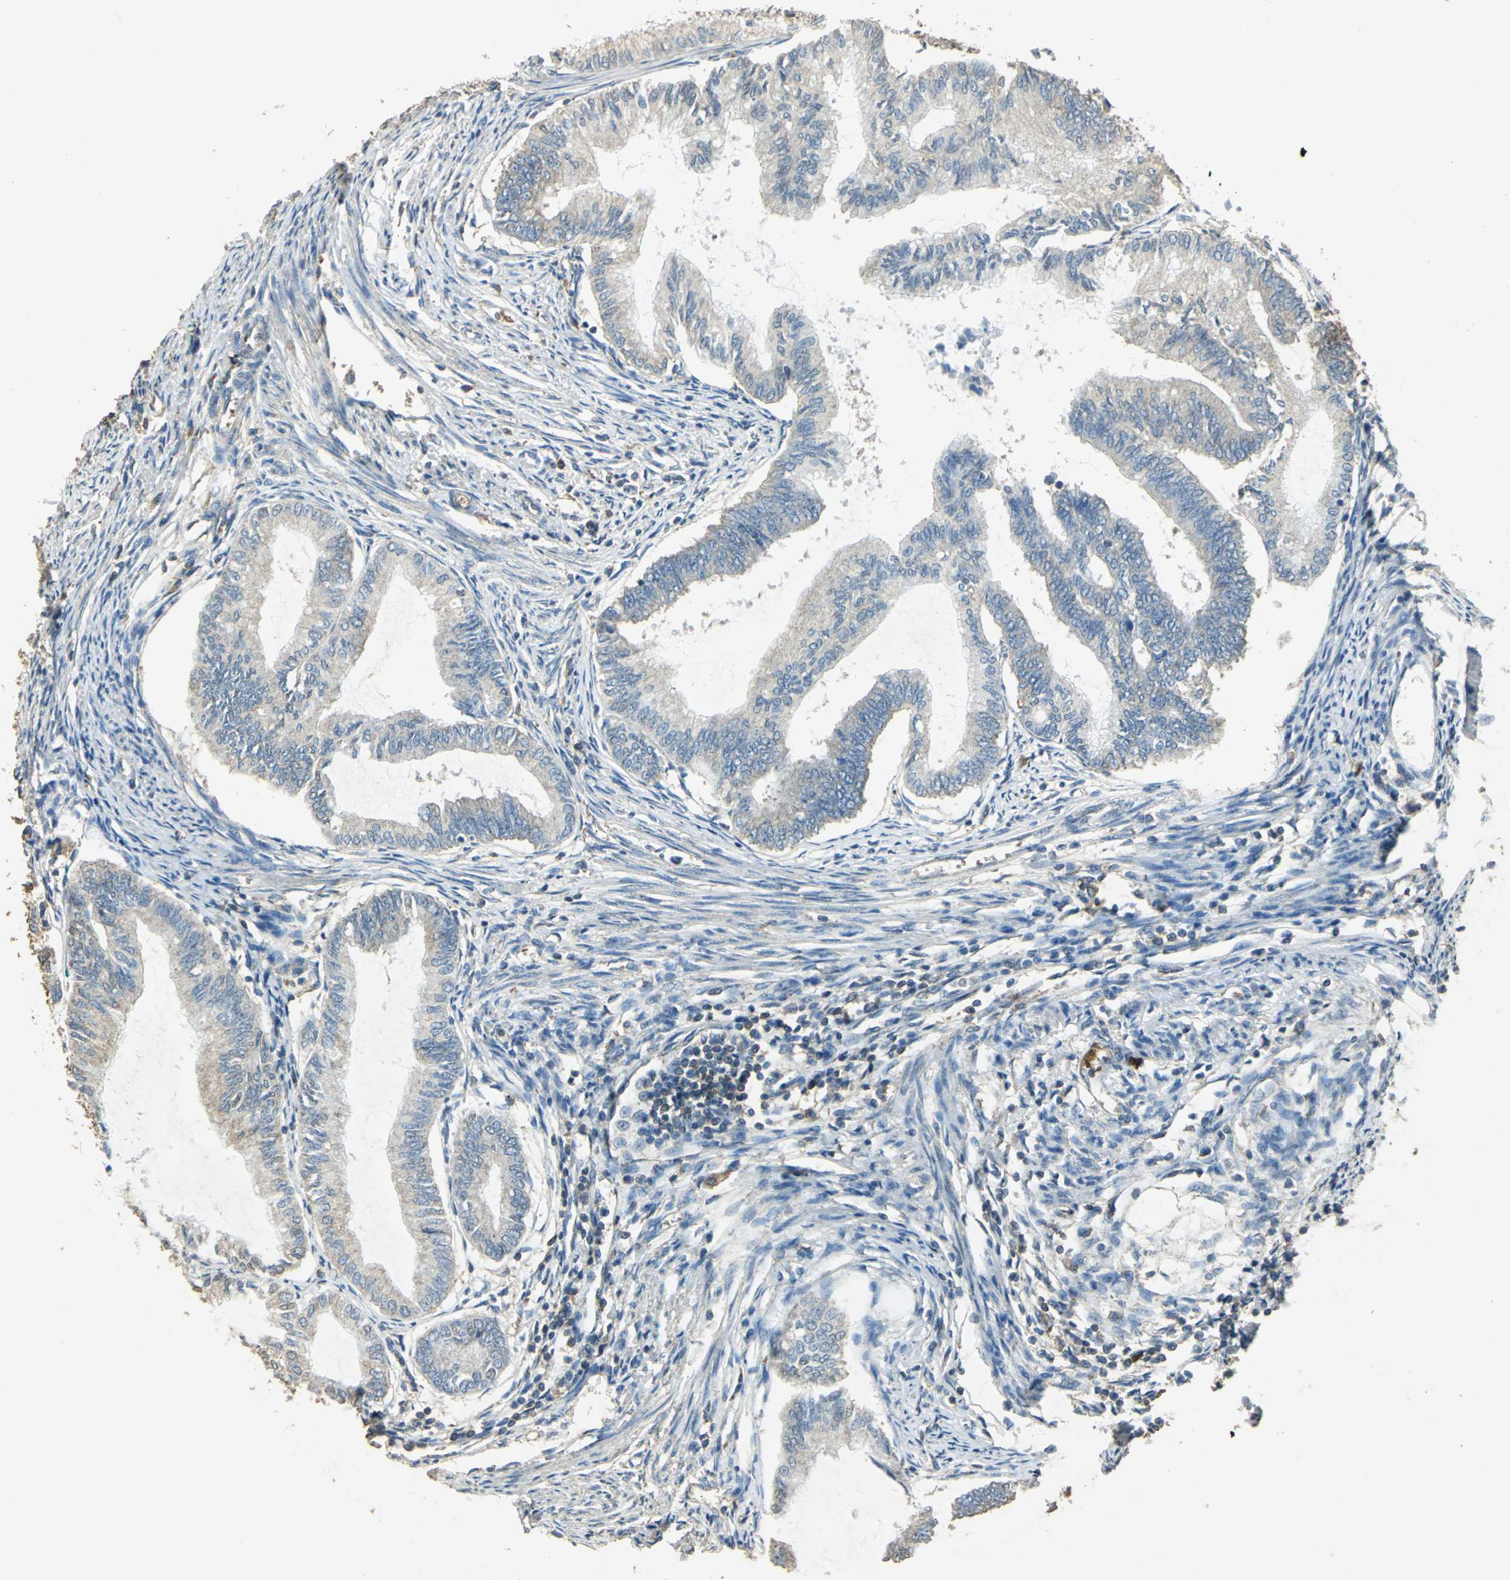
{"staining": {"intensity": "weak", "quantity": ">75%", "location": "cytoplasmic/membranous"}, "tissue": "endometrial cancer", "cell_type": "Tumor cells", "image_type": "cancer", "snomed": [{"axis": "morphology", "description": "Adenocarcinoma, NOS"}, {"axis": "topography", "description": "Endometrium"}], "caption": "Human endometrial cancer (adenocarcinoma) stained with a brown dye exhibits weak cytoplasmic/membranous positive expression in about >75% of tumor cells.", "gene": "TRAPPC2", "patient": {"sex": "female", "age": 86}}